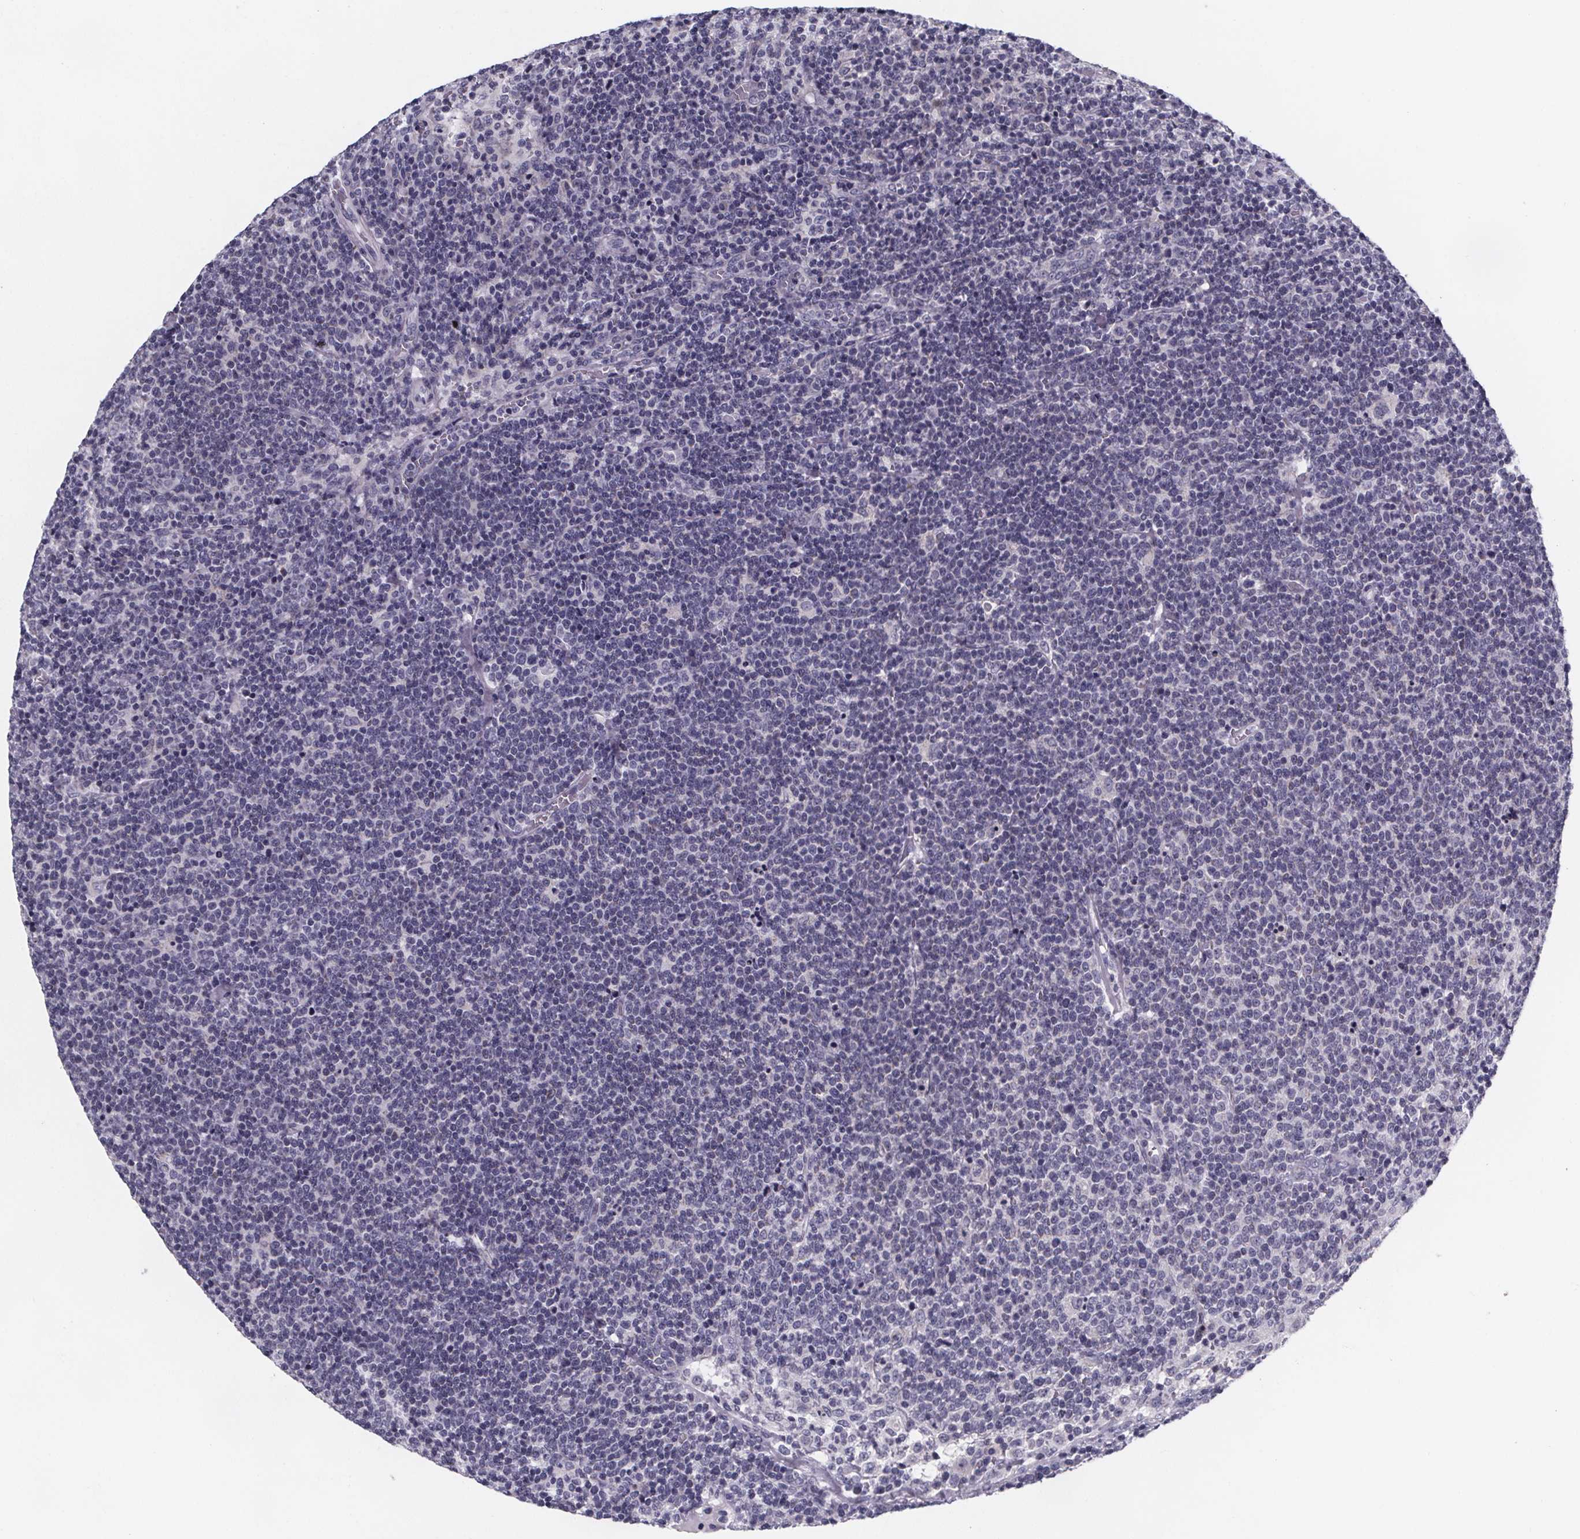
{"staining": {"intensity": "negative", "quantity": "none", "location": "none"}, "tissue": "lymphoma", "cell_type": "Tumor cells", "image_type": "cancer", "snomed": [{"axis": "morphology", "description": "Malignant lymphoma, non-Hodgkin's type, High grade"}, {"axis": "topography", "description": "Lymph node"}], "caption": "Tumor cells are negative for brown protein staining in high-grade malignant lymphoma, non-Hodgkin's type. The staining is performed using DAB (3,3'-diaminobenzidine) brown chromogen with nuclei counter-stained in using hematoxylin.", "gene": "PAH", "patient": {"sex": "male", "age": 61}}